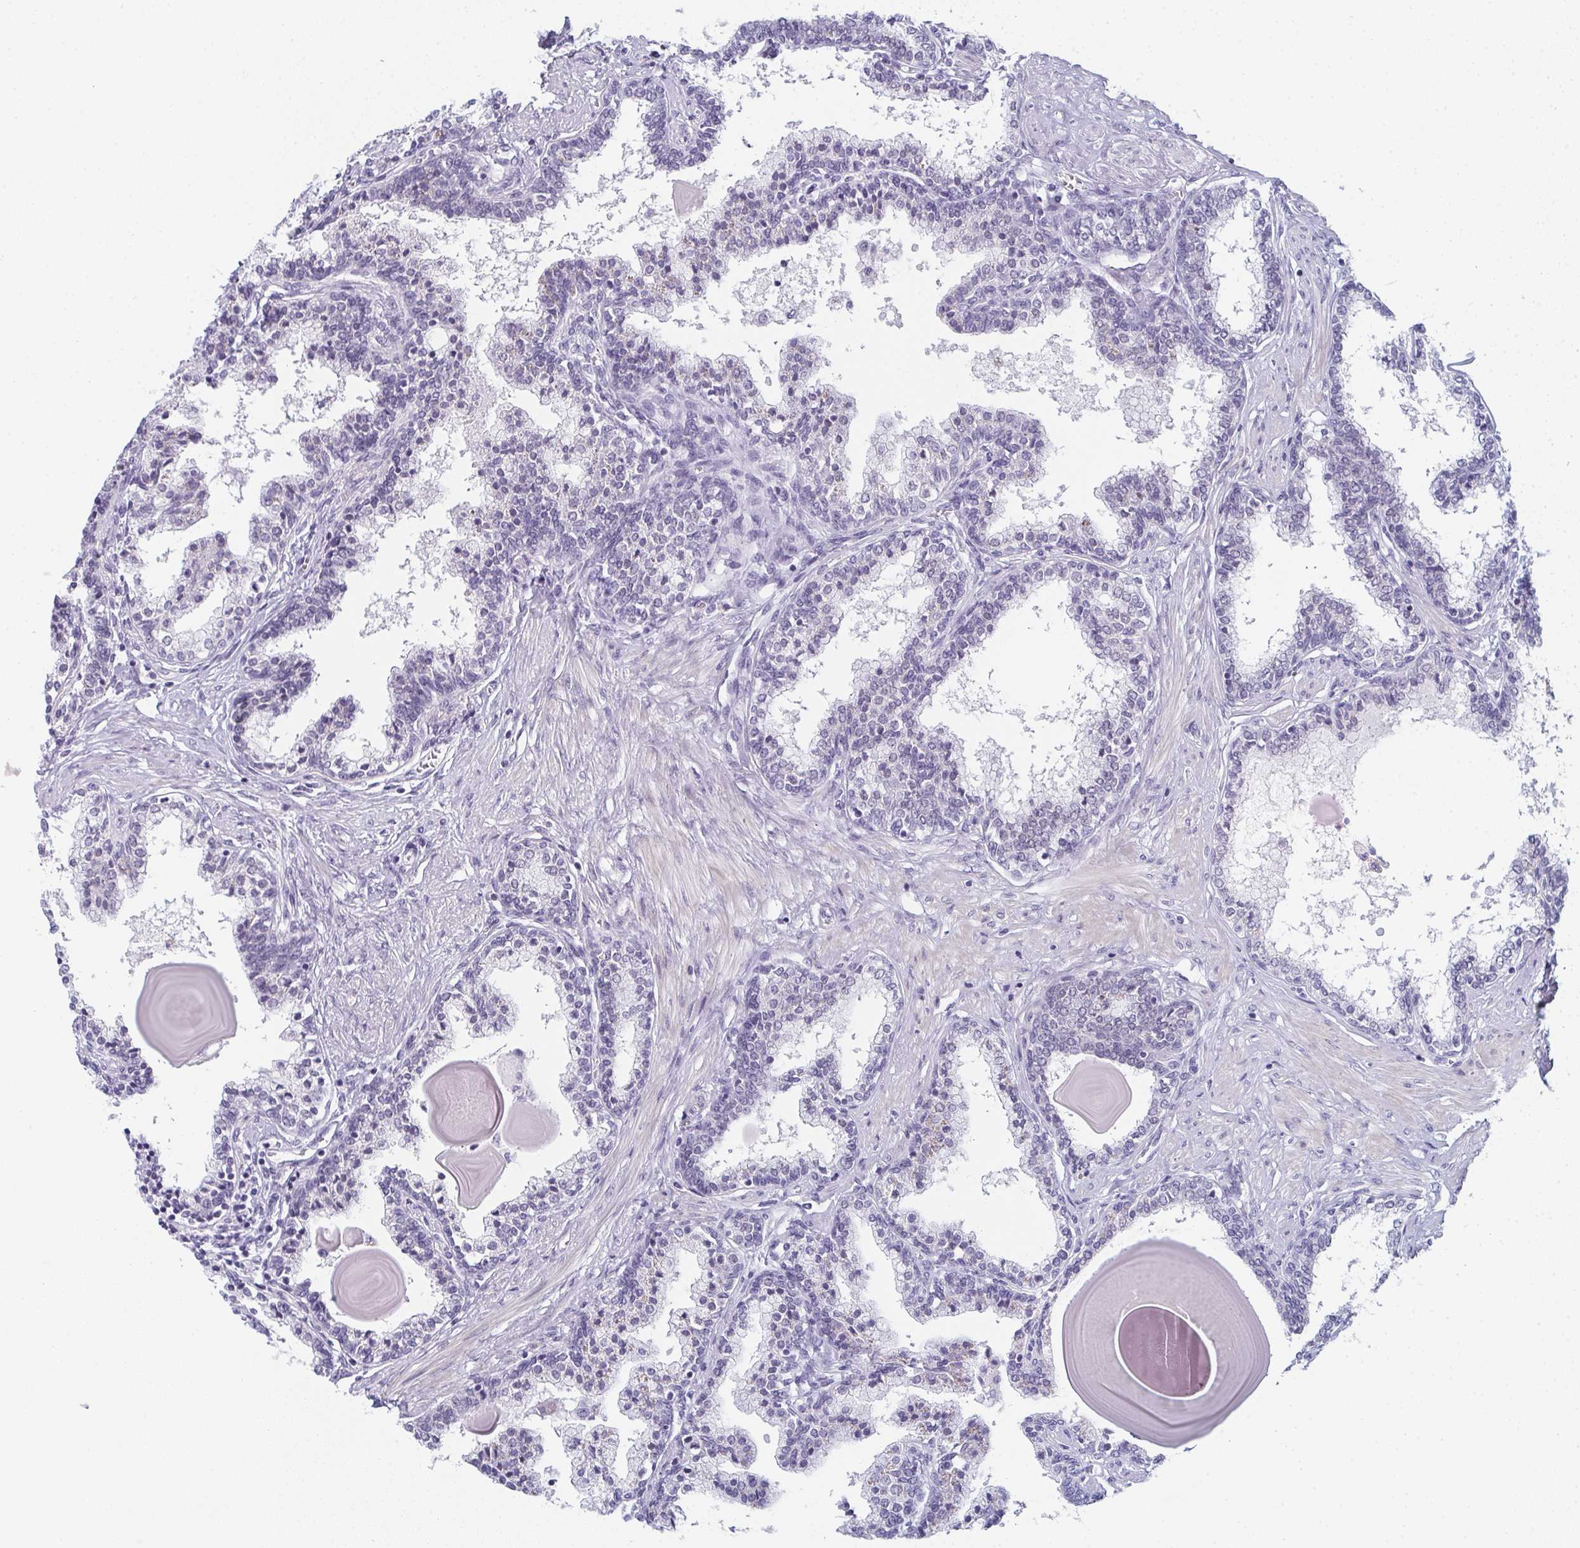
{"staining": {"intensity": "negative", "quantity": "none", "location": "none"}, "tissue": "prostate", "cell_type": "Glandular cells", "image_type": "normal", "snomed": [{"axis": "morphology", "description": "Normal tissue, NOS"}, {"axis": "topography", "description": "Prostate"}], "caption": "Immunohistochemistry (IHC) micrograph of normal prostate: human prostate stained with DAB (3,3'-diaminobenzidine) shows no significant protein staining in glandular cells. The staining was performed using DAB (3,3'-diaminobenzidine) to visualize the protein expression in brown, while the nuclei were stained in blue with hematoxylin (Magnification: 20x).", "gene": "PYCR3", "patient": {"sex": "male", "age": 55}}